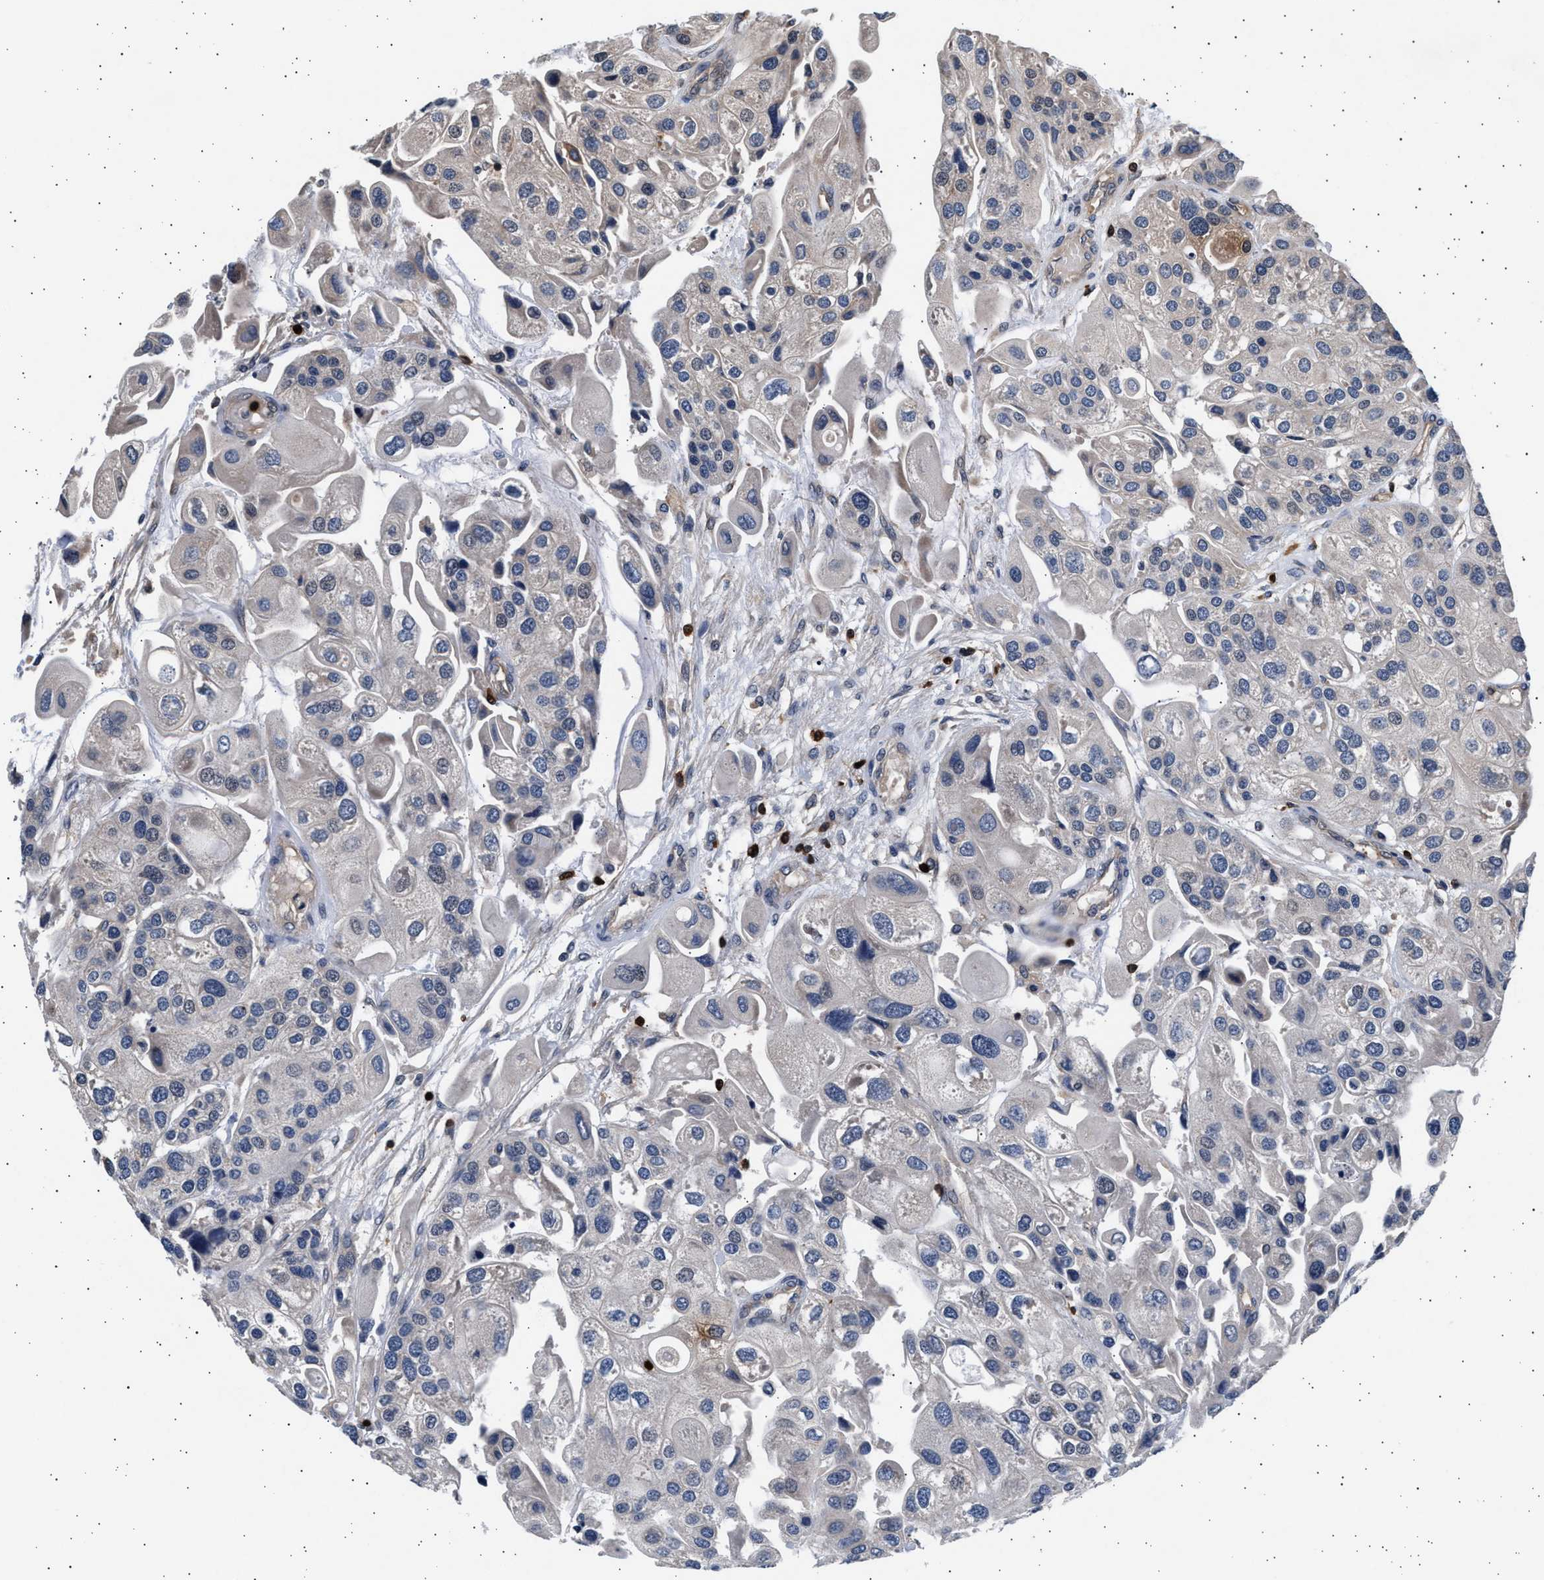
{"staining": {"intensity": "negative", "quantity": "none", "location": "none"}, "tissue": "urothelial cancer", "cell_type": "Tumor cells", "image_type": "cancer", "snomed": [{"axis": "morphology", "description": "Urothelial carcinoma, High grade"}, {"axis": "topography", "description": "Urinary bladder"}], "caption": "Tumor cells show no significant protein positivity in urothelial carcinoma (high-grade).", "gene": "GRAP2", "patient": {"sex": "female", "age": 64}}